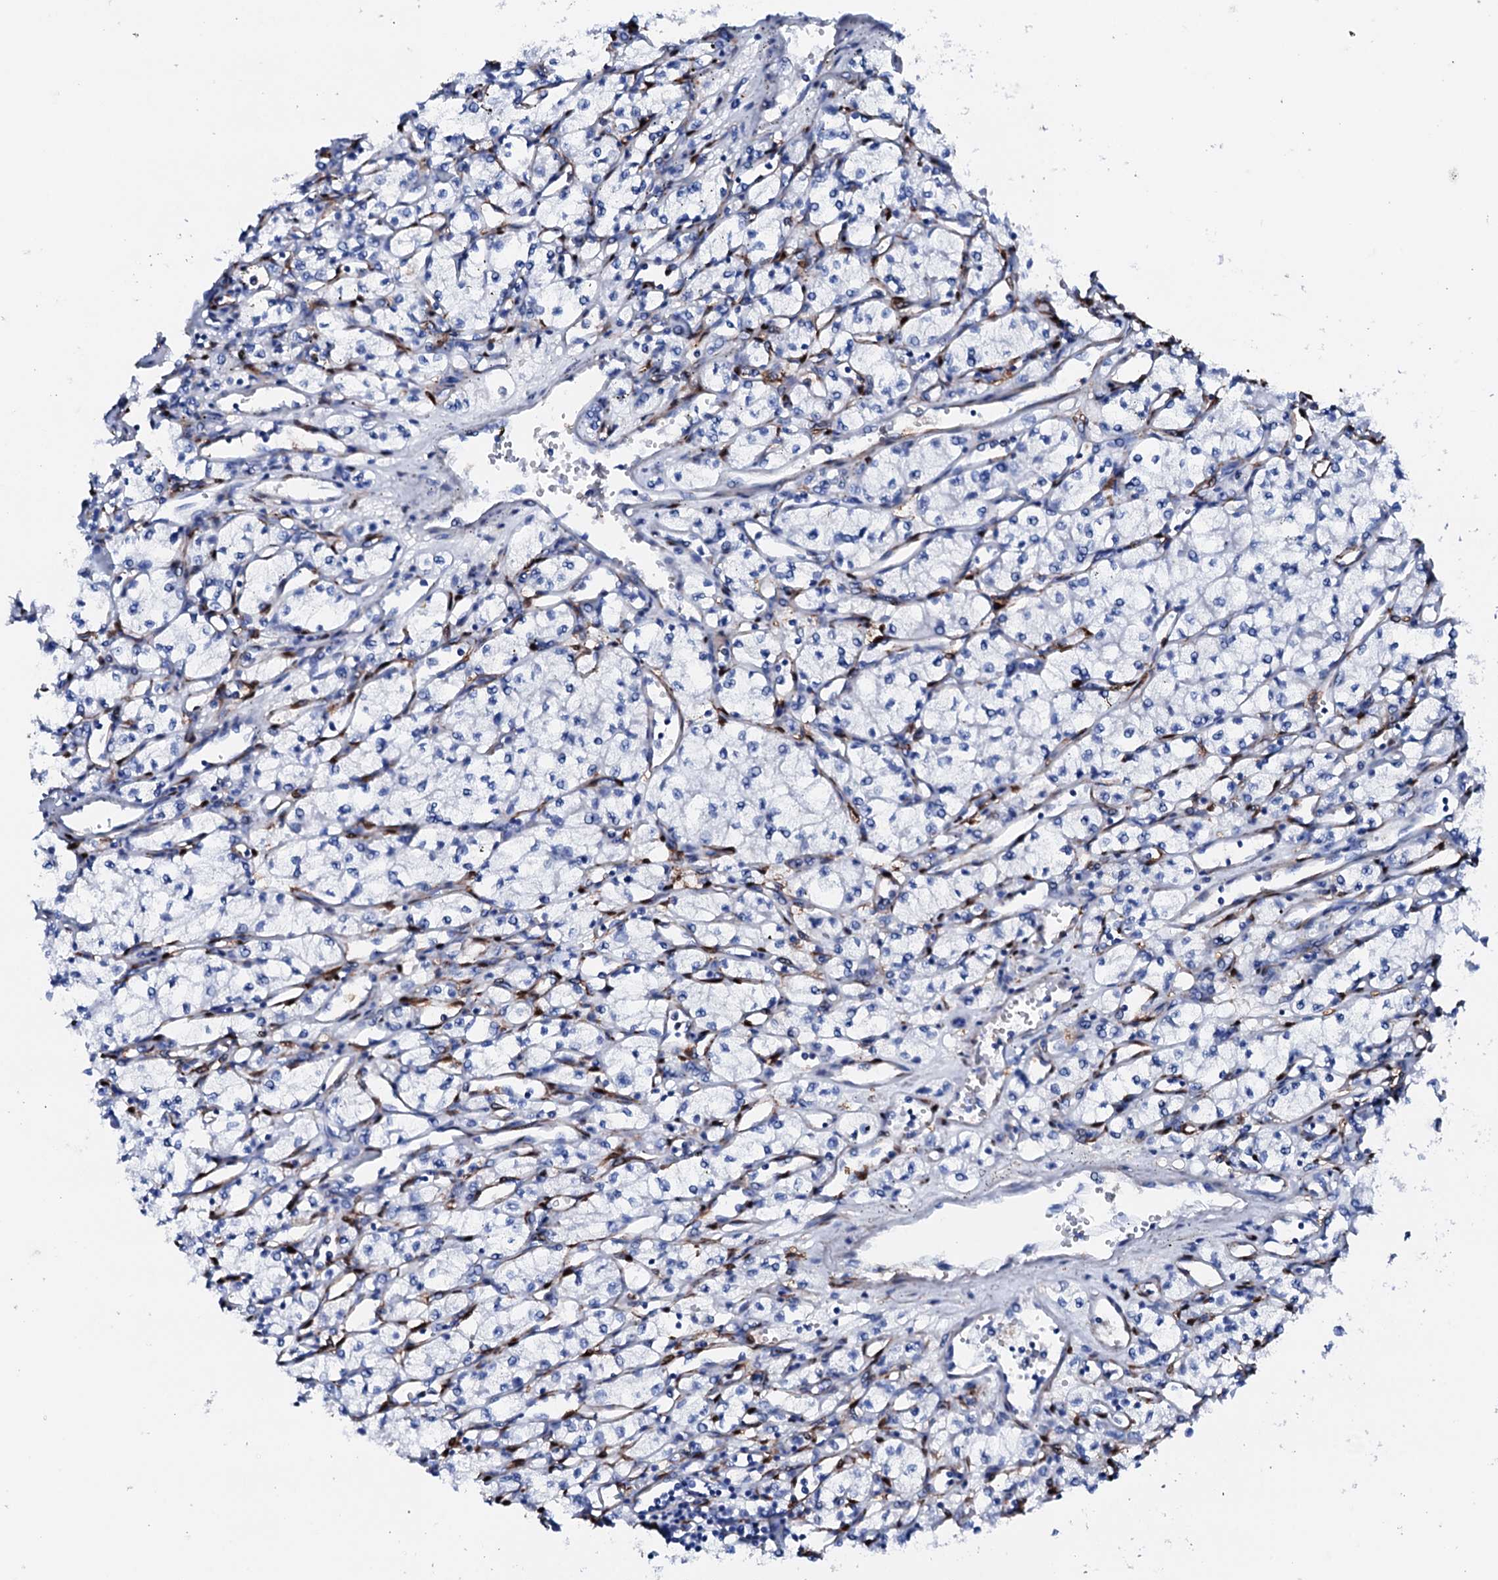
{"staining": {"intensity": "negative", "quantity": "none", "location": "none"}, "tissue": "renal cancer", "cell_type": "Tumor cells", "image_type": "cancer", "snomed": [{"axis": "morphology", "description": "Adenocarcinoma, NOS"}, {"axis": "topography", "description": "Kidney"}], "caption": "High power microscopy photomicrograph of an IHC micrograph of renal adenocarcinoma, revealing no significant expression in tumor cells.", "gene": "NRIP2", "patient": {"sex": "male", "age": 59}}